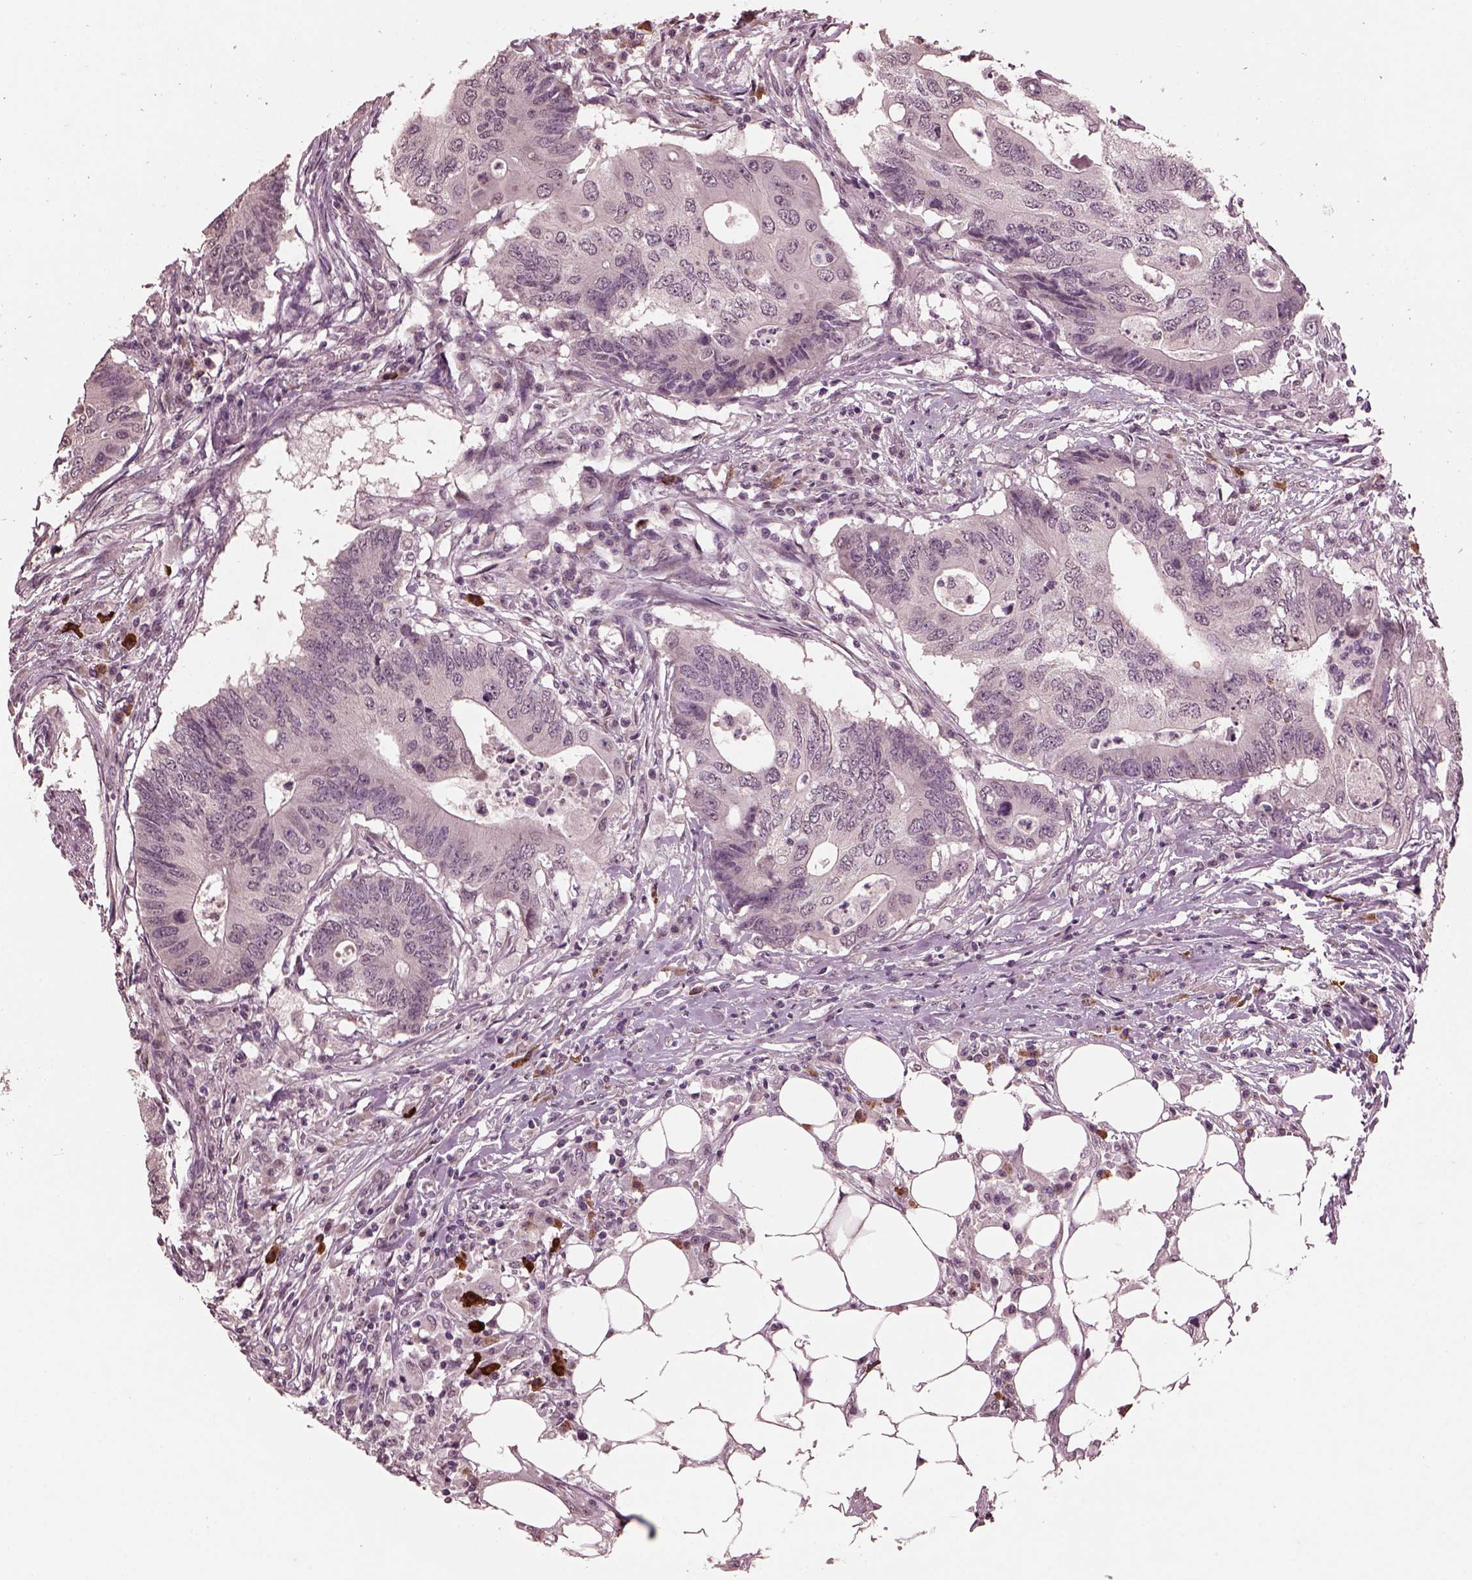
{"staining": {"intensity": "negative", "quantity": "none", "location": "none"}, "tissue": "colorectal cancer", "cell_type": "Tumor cells", "image_type": "cancer", "snomed": [{"axis": "morphology", "description": "Adenocarcinoma, NOS"}, {"axis": "topography", "description": "Colon"}], "caption": "This is an immunohistochemistry photomicrograph of adenocarcinoma (colorectal). There is no expression in tumor cells.", "gene": "IL18RAP", "patient": {"sex": "male", "age": 71}}